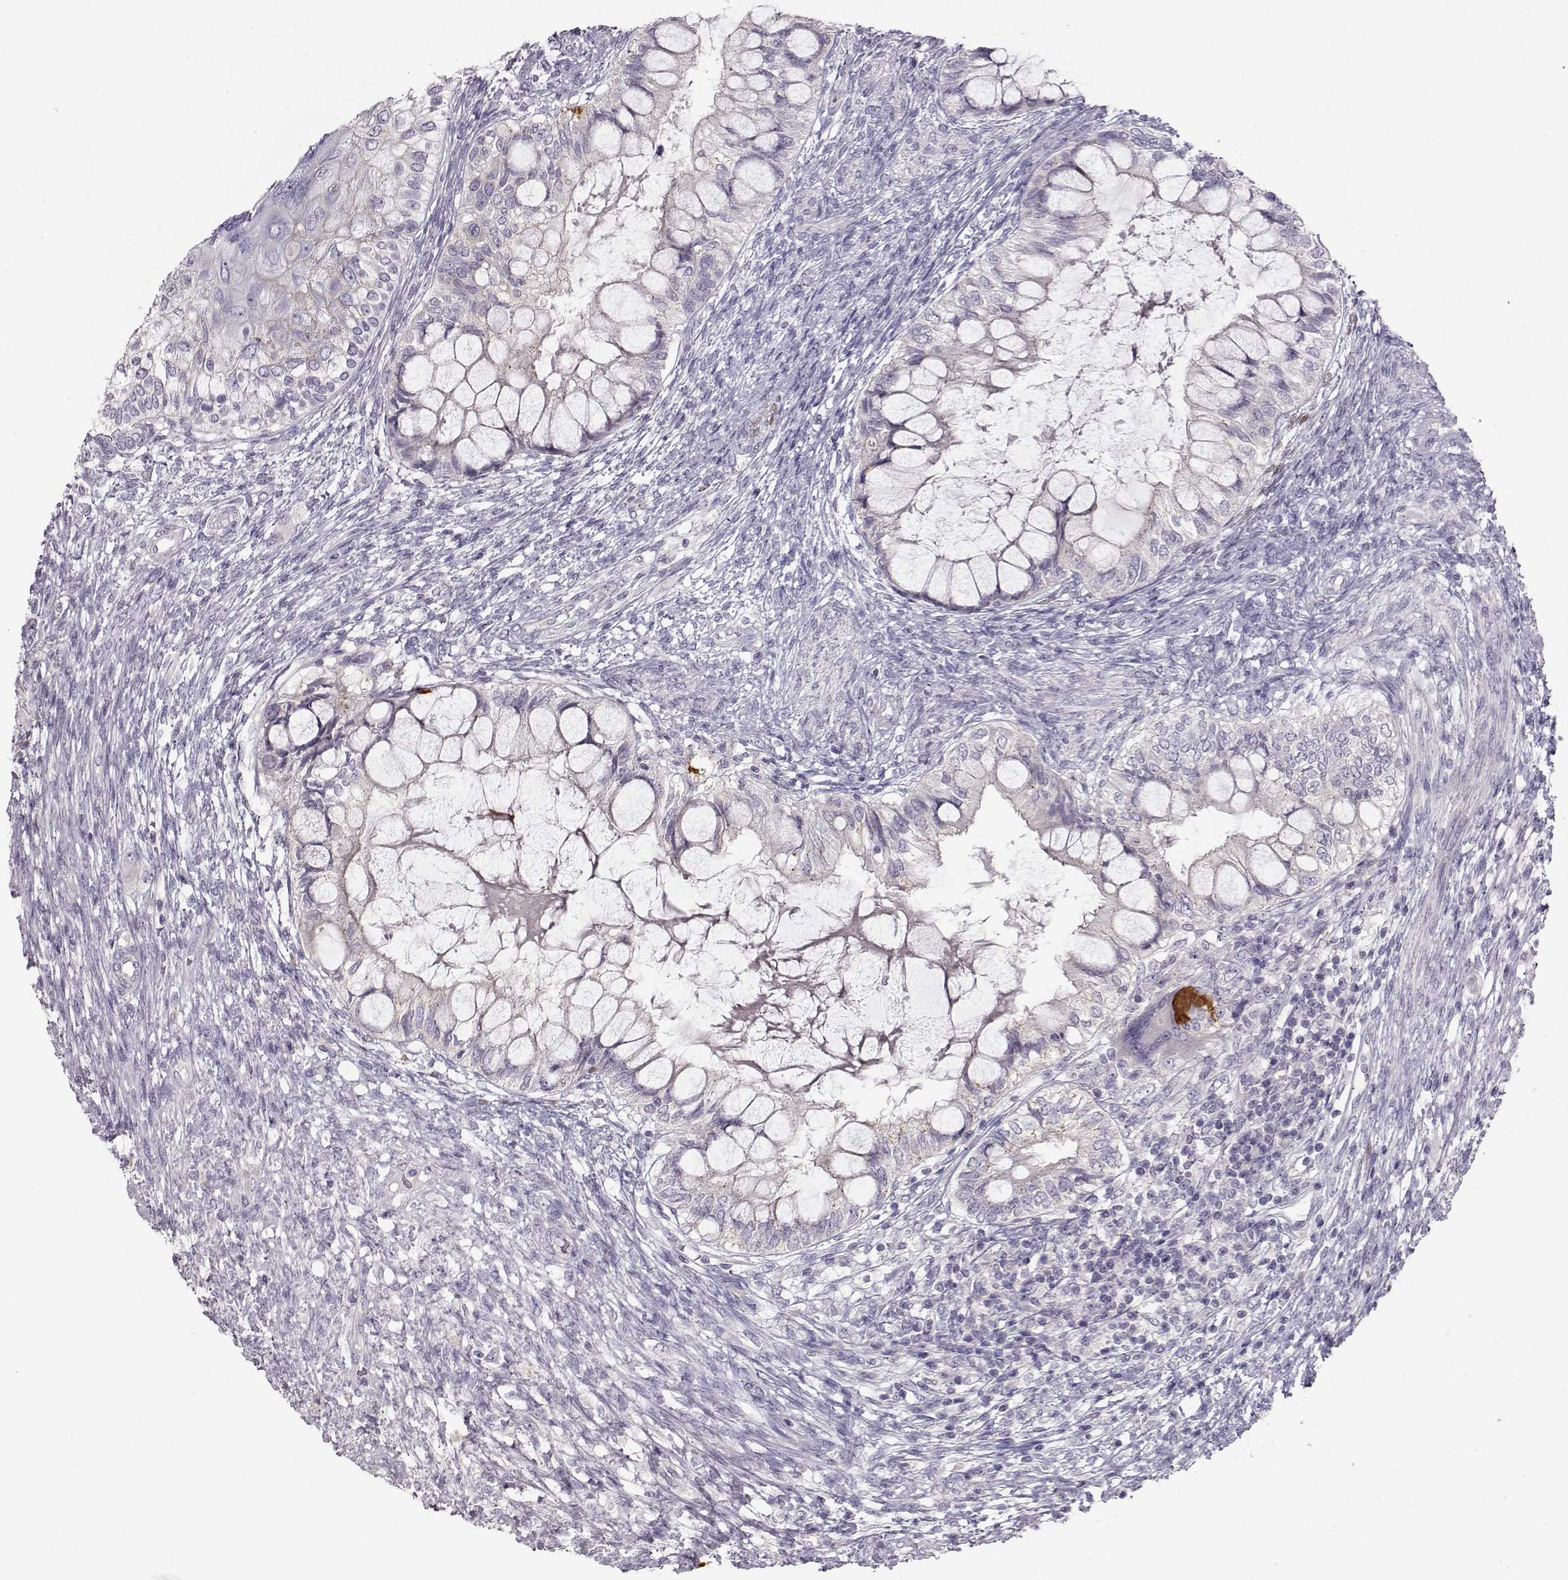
{"staining": {"intensity": "negative", "quantity": "none", "location": "none"}, "tissue": "testis cancer", "cell_type": "Tumor cells", "image_type": "cancer", "snomed": [{"axis": "morphology", "description": "Seminoma, NOS"}, {"axis": "morphology", "description": "Carcinoma, Embryonal, NOS"}, {"axis": "topography", "description": "Testis"}], "caption": "Testis embryonal carcinoma stained for a protein using immunohistochemistry displays no positivity tumor cells.", "gene": "GRK1", "patient": {"sex": "male", "age": 41}}